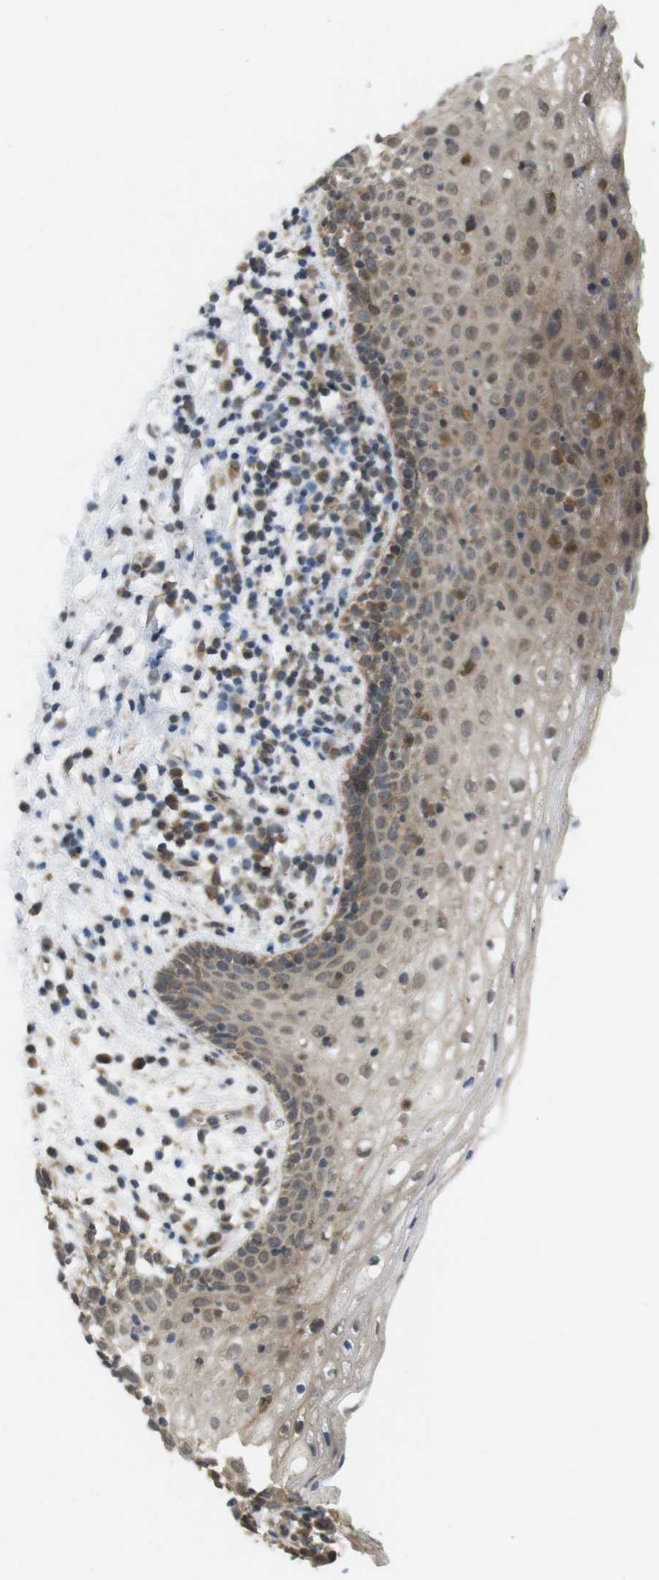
{"staining": {"intensity": "moderate", "quantity": "25%-75%", "location": "cytoplasmic/membranous"}, "tissue": "vagina", "cell_type": "Squamous epithelial cells", "image_type": "normal", "snomed": [{"axis": "morphology", "description": "Normal tissue, NOS"}, {"axis": "topography", "description": "Vagina"}], "caption": "The histopathology image reveals immunohistochemical staining of benign vagina. There is moderate cytoplasmic/membranous staining is identified in about 25%-75% of squamous epithelial cells. The staining was performed using DAB (3,3'-diaminobenzidine), with brown indicating positive protein expression. Nuclei are stained blue with hematoxylin.", "gene": "RNF130", "patient": {"sex": "female", "age": 44}}